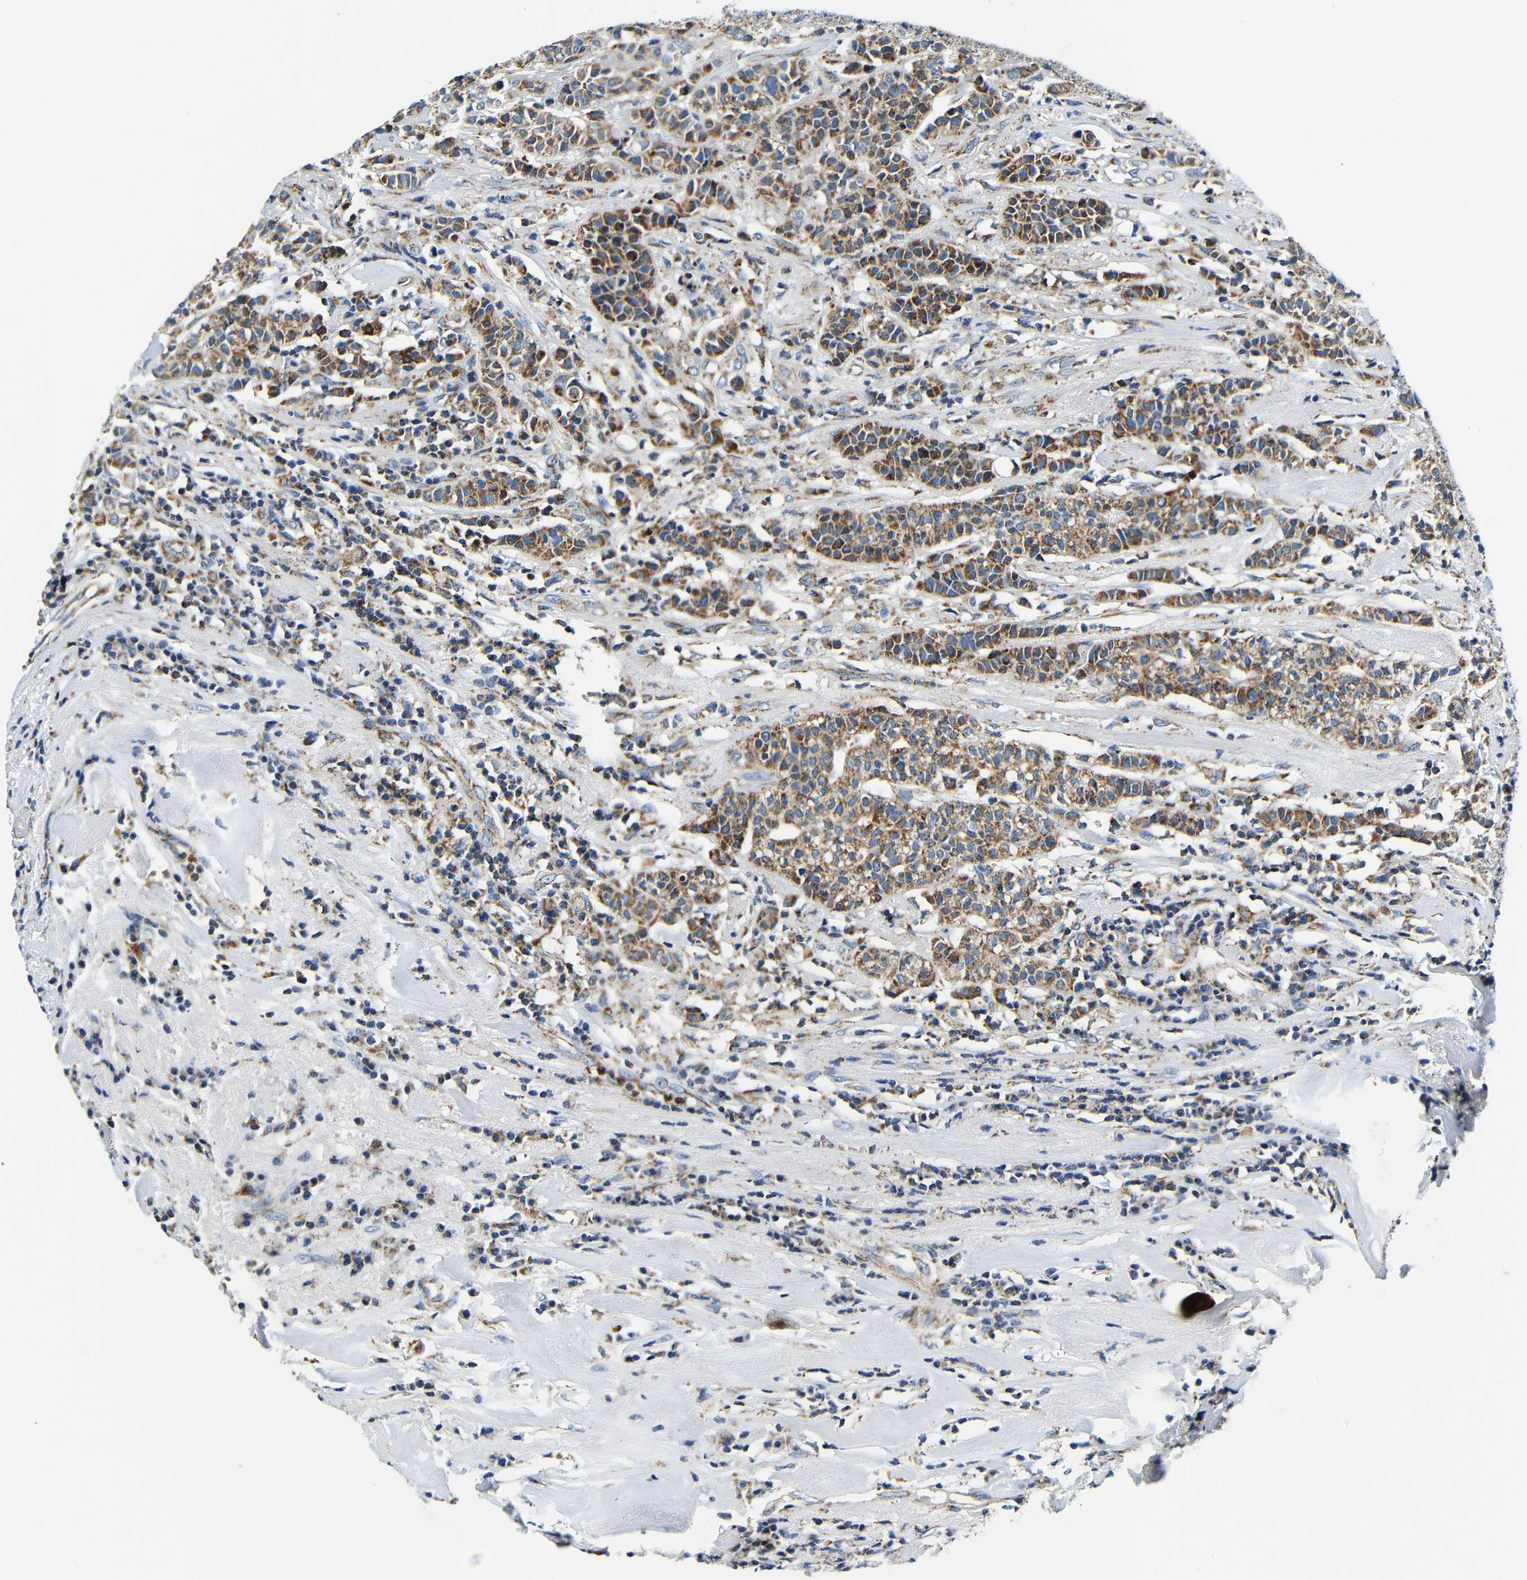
{"staining": {"intensity": "moderate", "quantity": "25%-75%", "location": "cytoplasmic/membranous"}, "tissue": "head and neck cancer", "cell_type": "Tumor cells", "image_type": "cancer", "snomed": [{"axis": "morphology", "description": "Adenocarcinoma, NOS"}, {"axis": "topography", "description": "Salivary gland"}, {"axis": "topography", "description": "Head-Neck"}], "caption": "About 25%-75% of tumor cells in head and neck cancer display moderate cytoplasmic/membranous protein staining as visualized by brown immunohistochemical staining.", "gene": "GALNT18", "patient": {"sex": "female", "age": 65}}